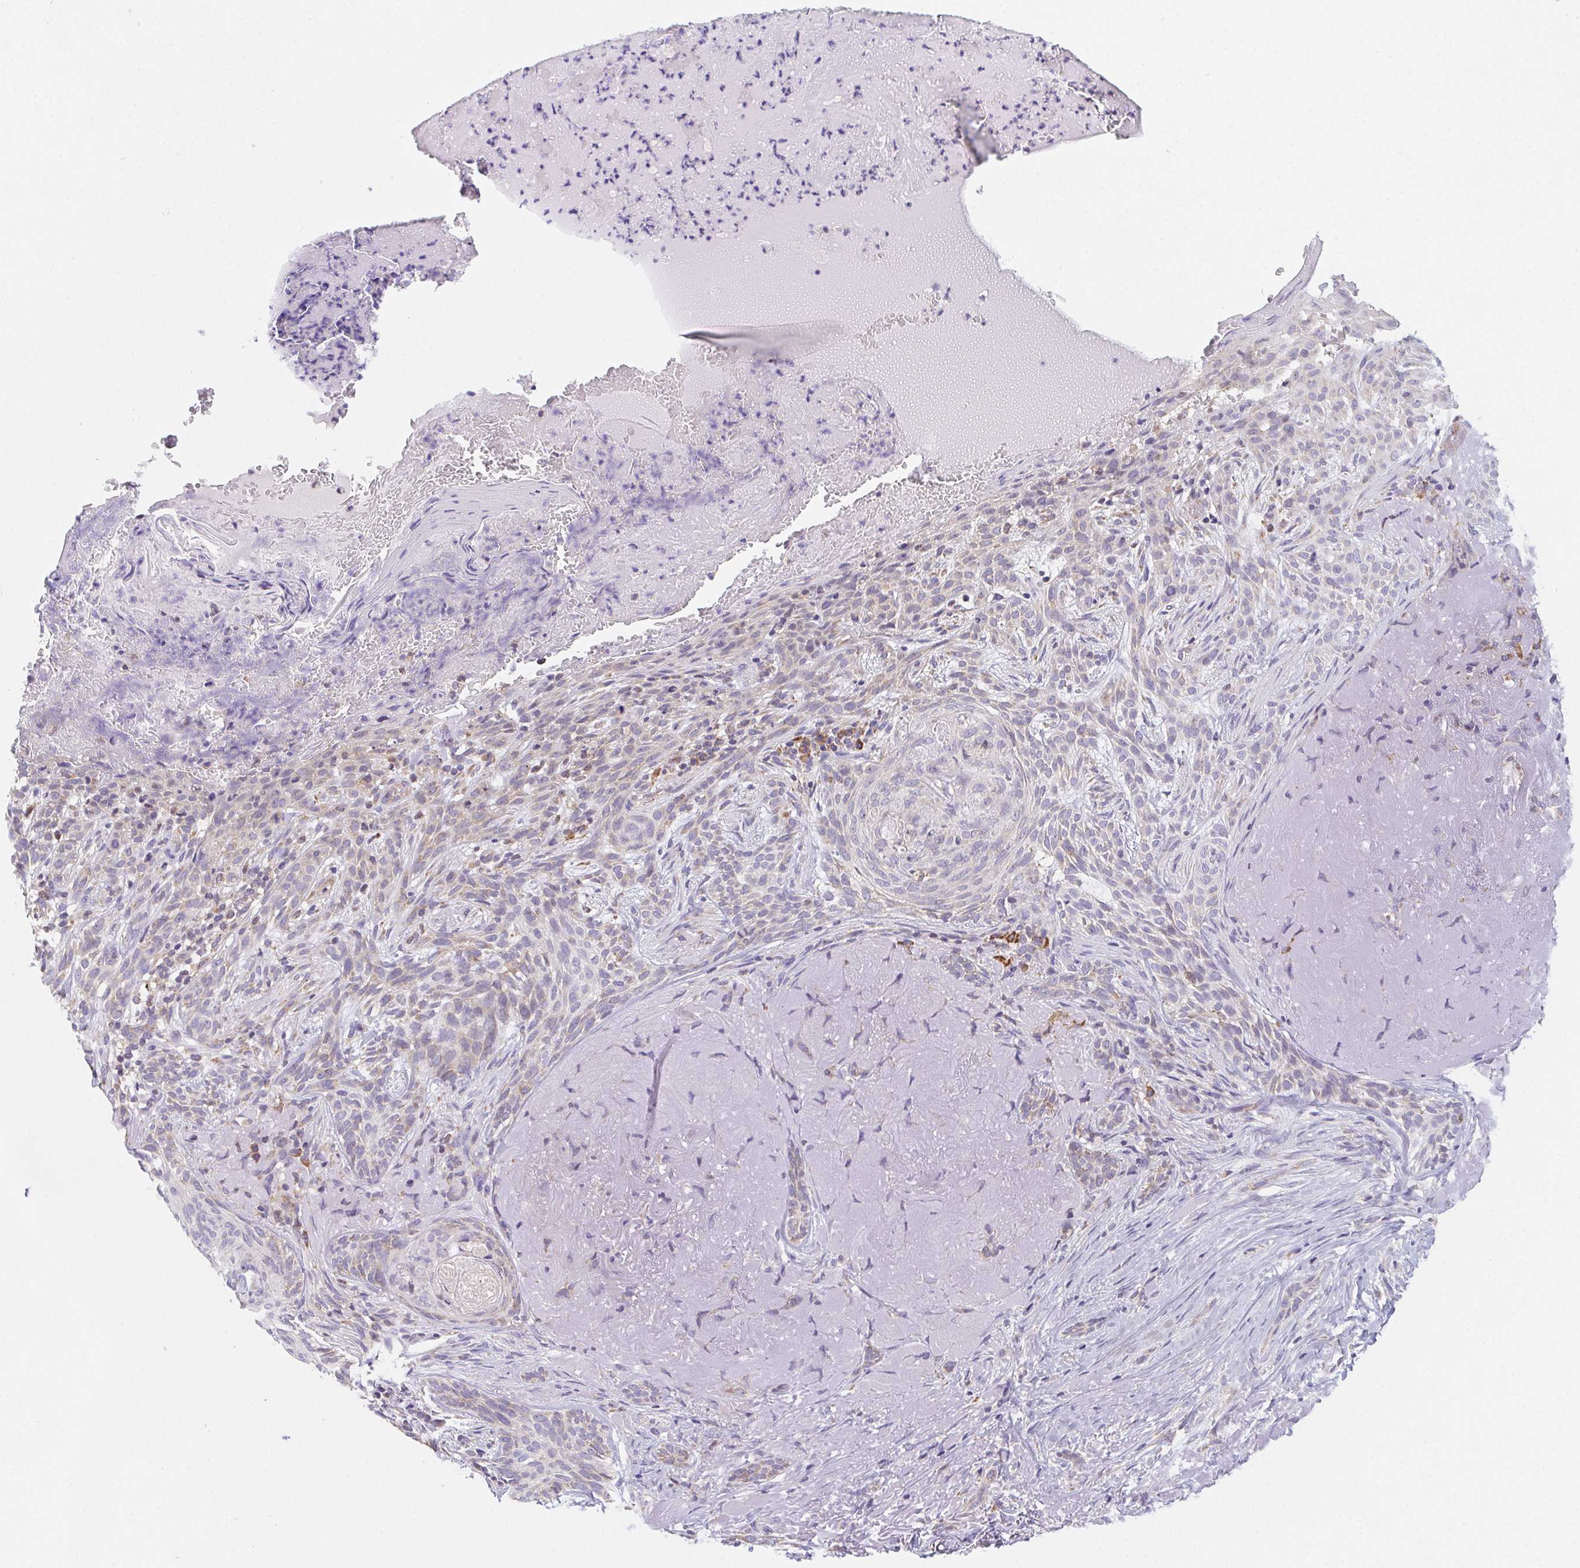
{"staining": {"intensity": "weak", "quantity": "<25%", "location": "cytoplasmic/membranous"}, "tissue": "skin cancer", "cell_type": "Tumor cells", "image_type": "cancer", "snomed": [{"axis": "morphology", "description": "Basal cell carcinoma"}, {"axis": "topography", "description": "Skin"}], "caption": "IHC of human skin basal cell carcinoma demonstrates no positivity in tumor cells.", "gene": "ADAM8", "patient": {"sex": "male", "age": 84}}